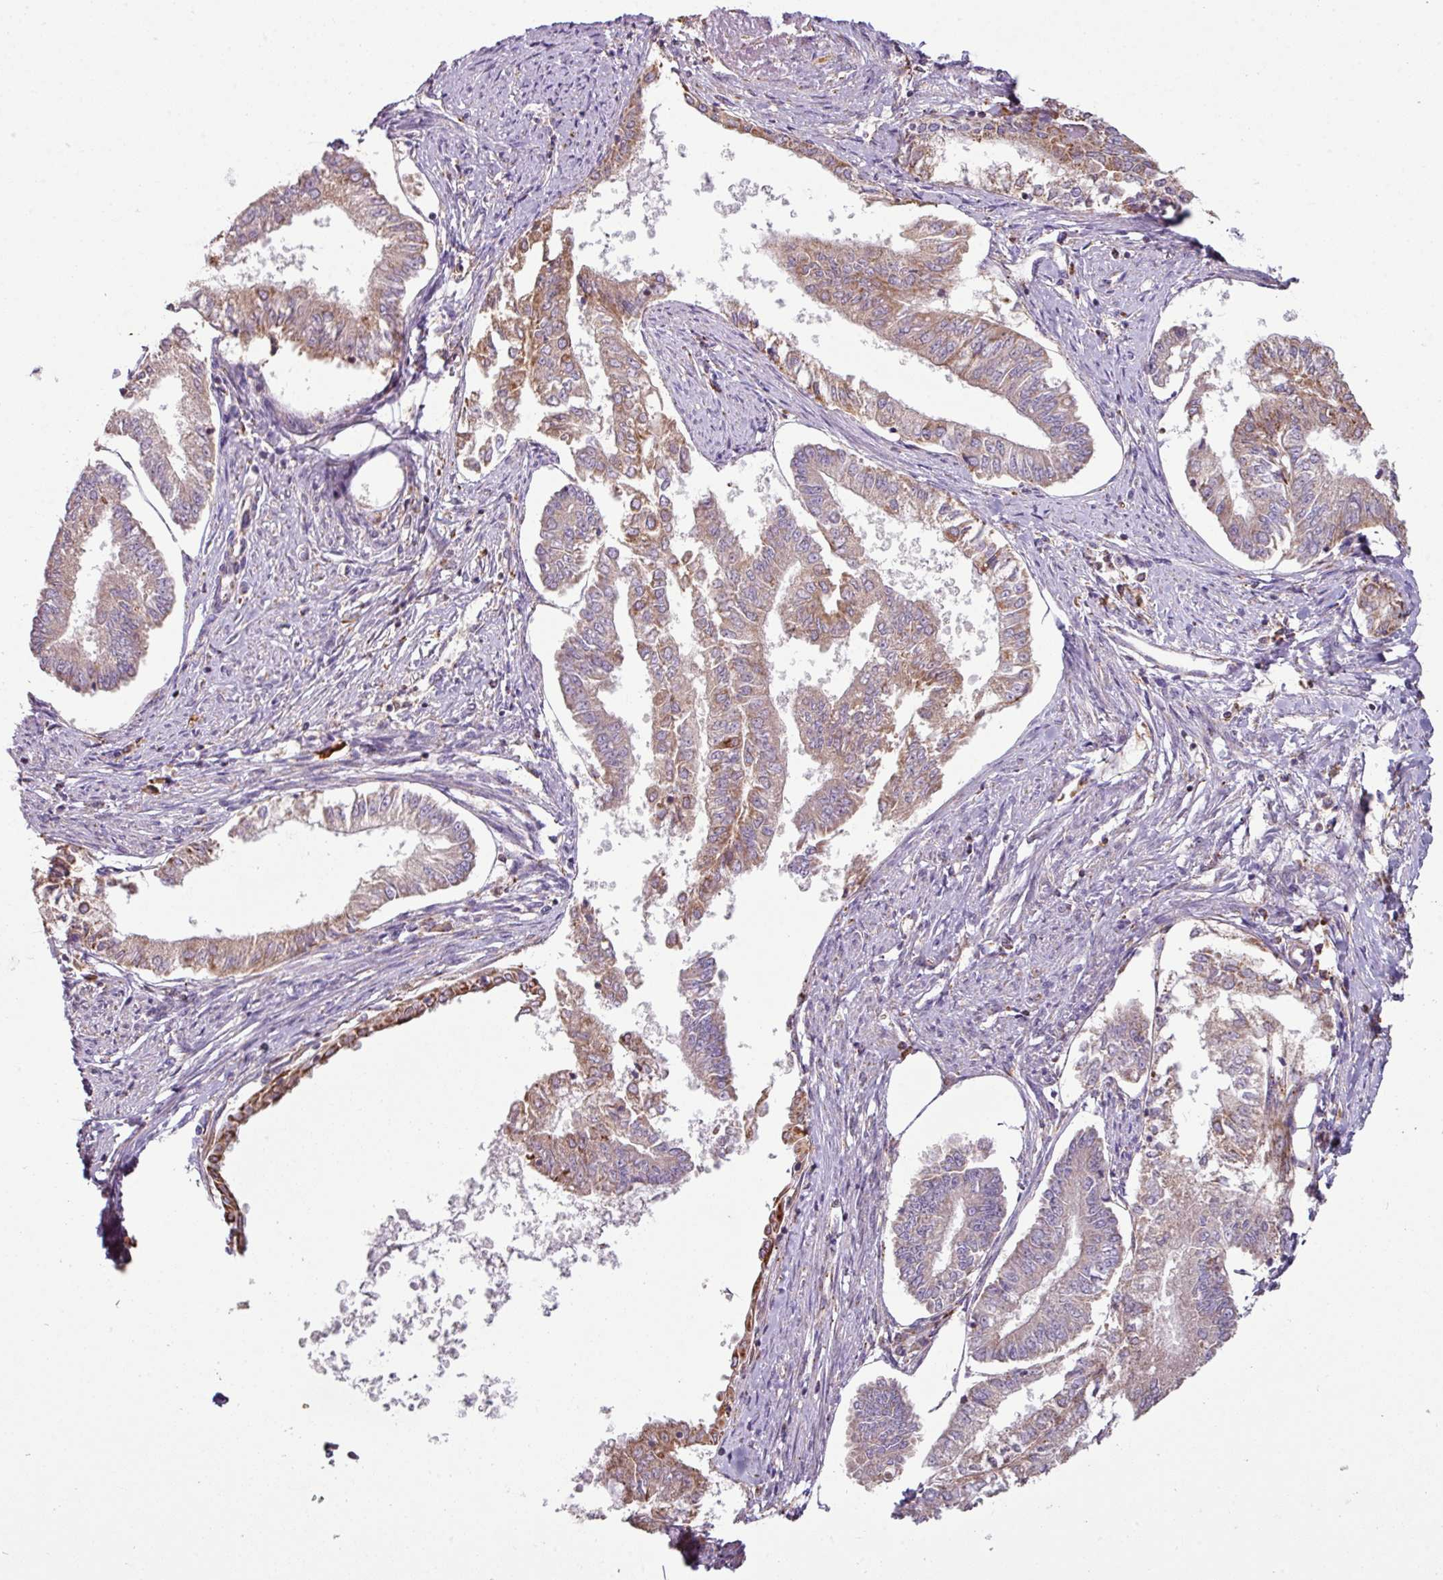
{"staining": {"intensity": "moderate", "quantity": ">75%", "location": "cytoplasmic/membranous"}, "tissue": "endometrial cancer", "cell_type": "Tumor cells", "image_type": "cancer", "snomed": [{"axis": "morphology", "description": "Adenocarcinoma, NOS"}, {"axis": "topography", "description": "Endometrium"}], "caption": "A brown stain labels moderate cytoplasmic/membranous positivity of a protein in endometrial adenocarcinoma tumor cells. Nuclei are stained in blue.", "gene": "SQOR", "patient": {"sex": "female", "age": 76}}